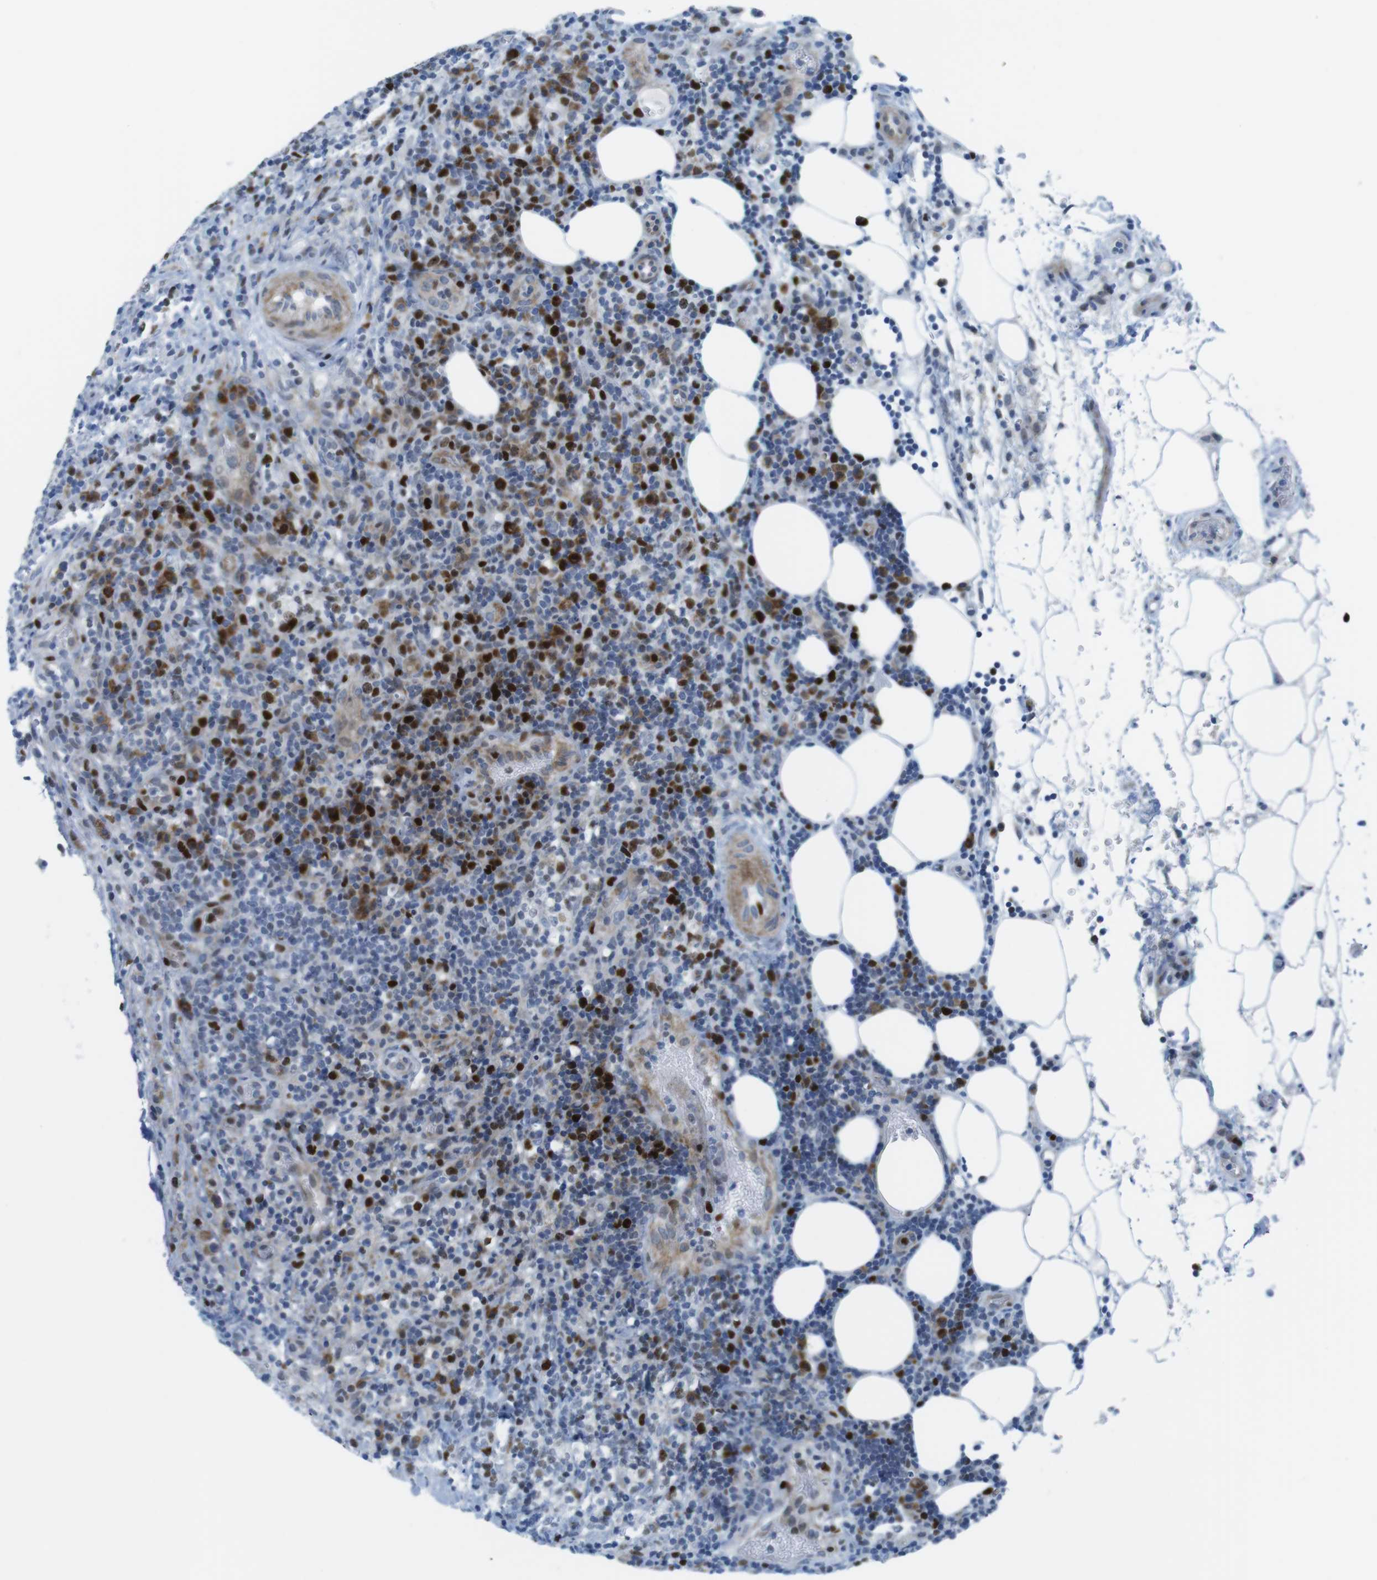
{"staining": {"intensity": "strong", "quantity": "25%-75%", "location": "cytoplasmic/membranous,nuclear"}, "tissue": "lymphoma", "cell_type": "Tumor cells", "image_type": "cancer", "snomed": [{"axis": "morphology", "description": "Malignant lymphoma, non-Hodgkin's type, High grade"}, {"axis": "topography", "description": "Lymph node"}], "caption": "A high amount of strong cytoplasmic/membranous and nuclear expression is present in approximately 25%-75% of tumor cells in malignant lymphoma, non-Hodgkin's type (high-grade) tissue. Nuclei are stained in blue.", "gene": "CHAF1A", "patient": {"sex": "female", "age": 76}}